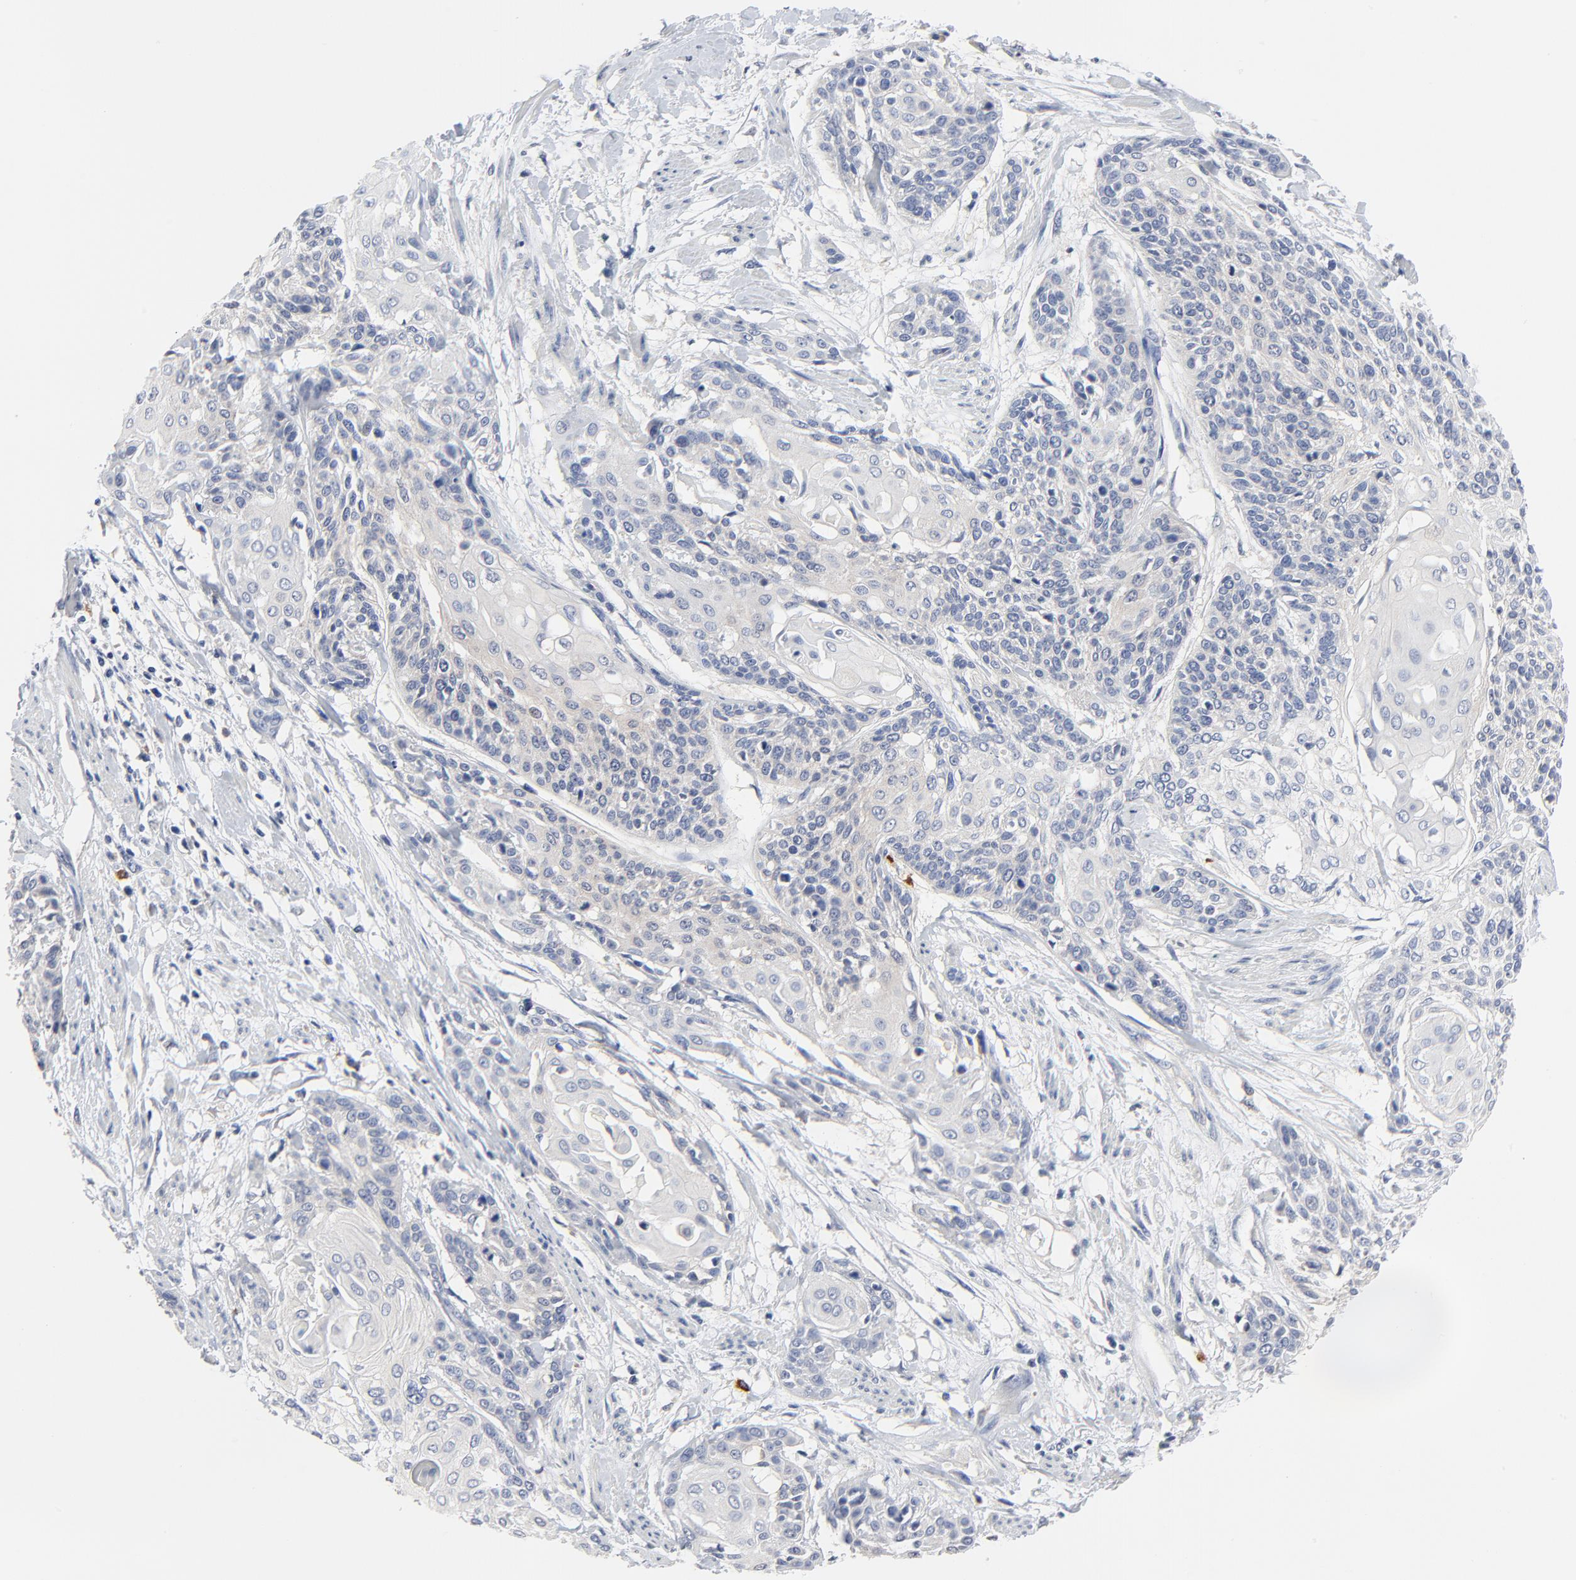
{"staining": {"intensity": "negative", "quantity": "none", "location": "none"}, "tissue": "cervical cancer", "cell_type": "Tumor cells", "image_type": "cancer", "snomed": [{"axis": "morphology", "description": "Squamous cell carcinoma, NOS"}, {"axis": "topography", "description": "Cervix"}], "caption": "High power microscopy histopathology image of an IHC image of cervical squamous cell carcinoma, revealing no significant expression in tumor cells.", "gene": "FBXL5", "patient": {"sex": "female", "age": 57}}